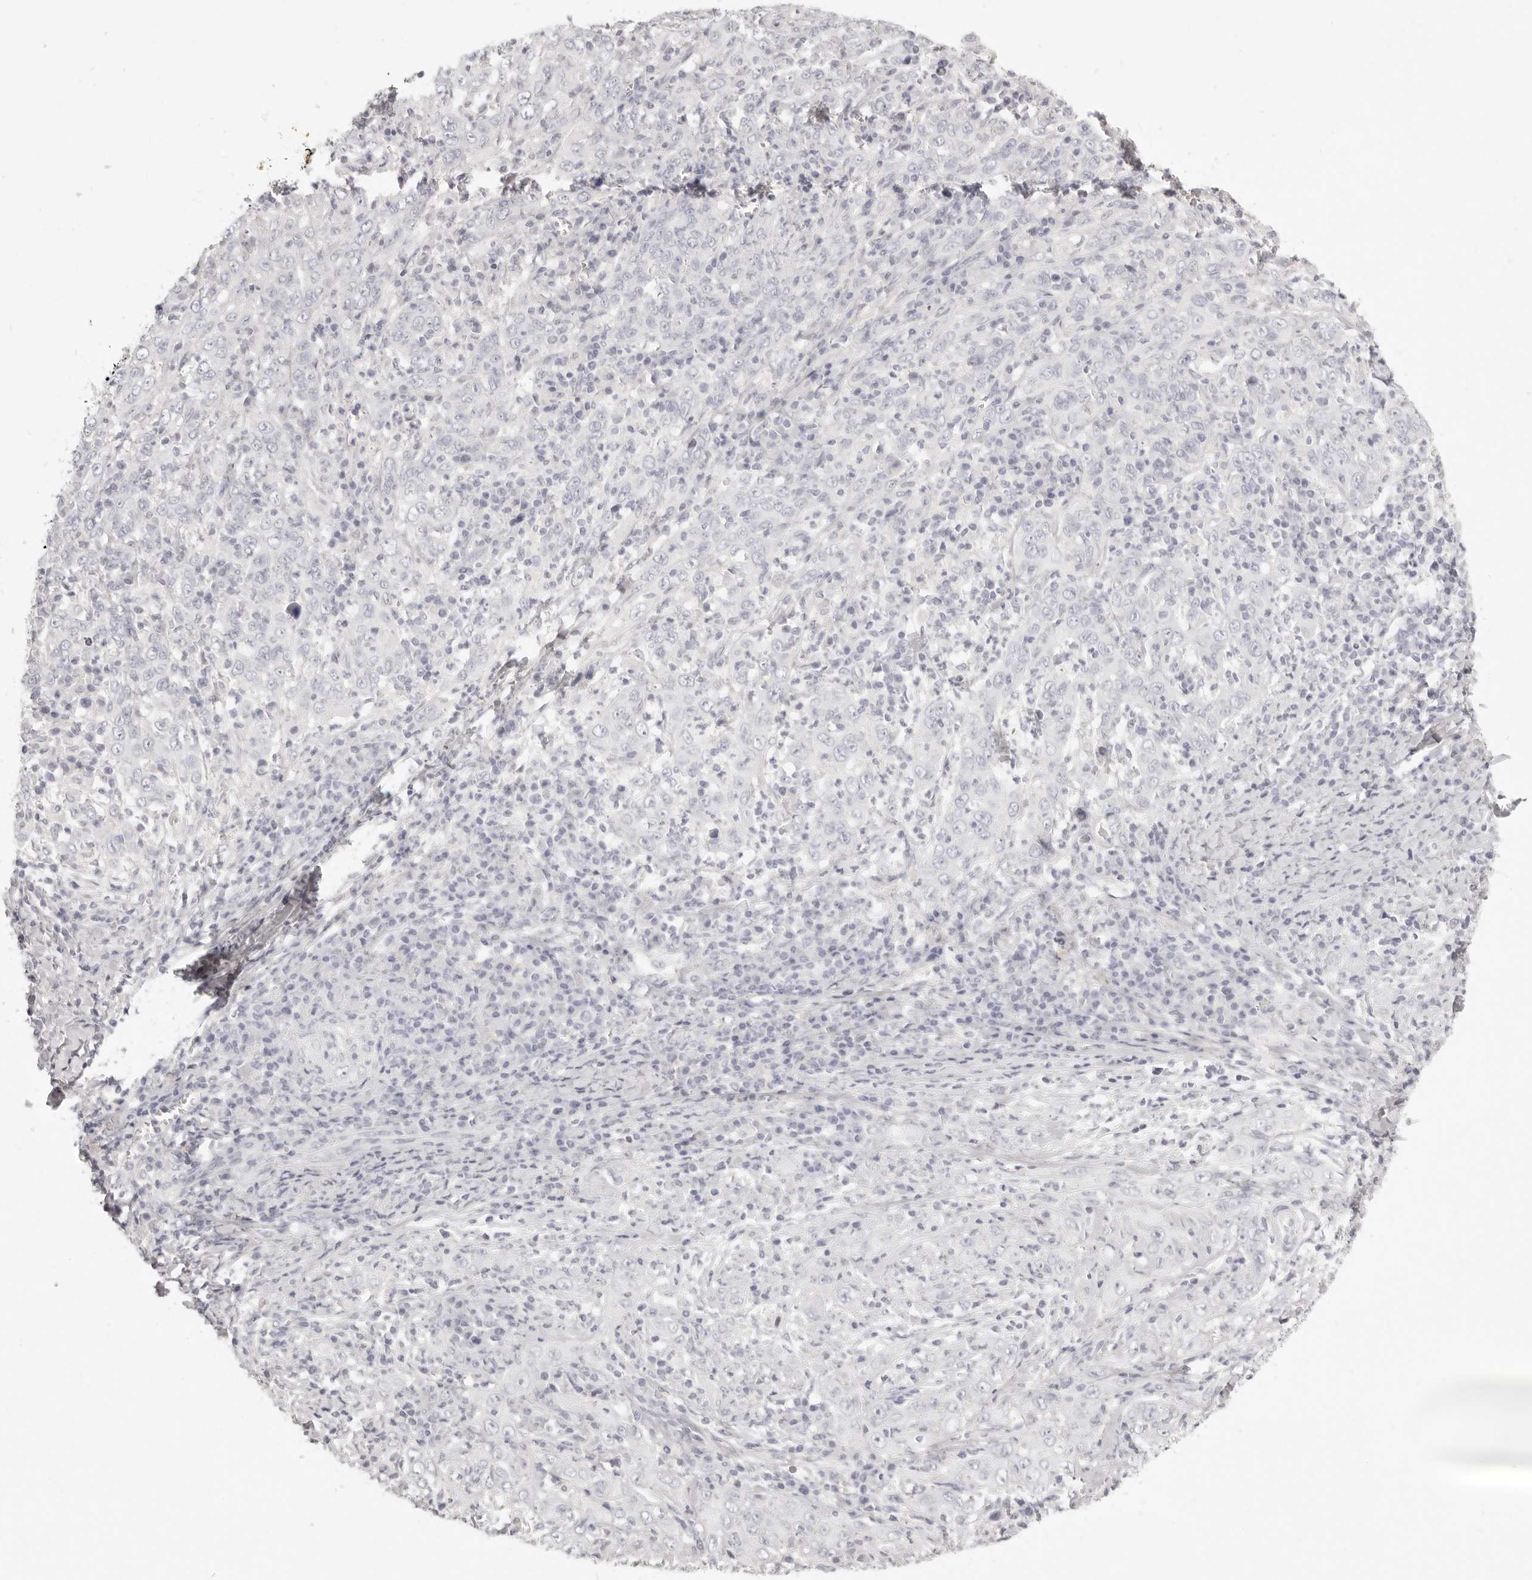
{"staining": {"intensity": "negative", "quantity": "none", "location": "none"}, "tissue": "cervical cancer", "cell_type": "Tumor cells", "image_type": "cancer", "snomed": [{"axis": "morphology", "description": "Squamous cell carcinoma, NOS"}, {"axis": "topography", "description": "Cervix"}], "caption": "Cervical cancer stained for a protein using IHC displays no expression tumor cells.", "gene": "FABP1", "patient": {"sex": "female", "age": 46}}